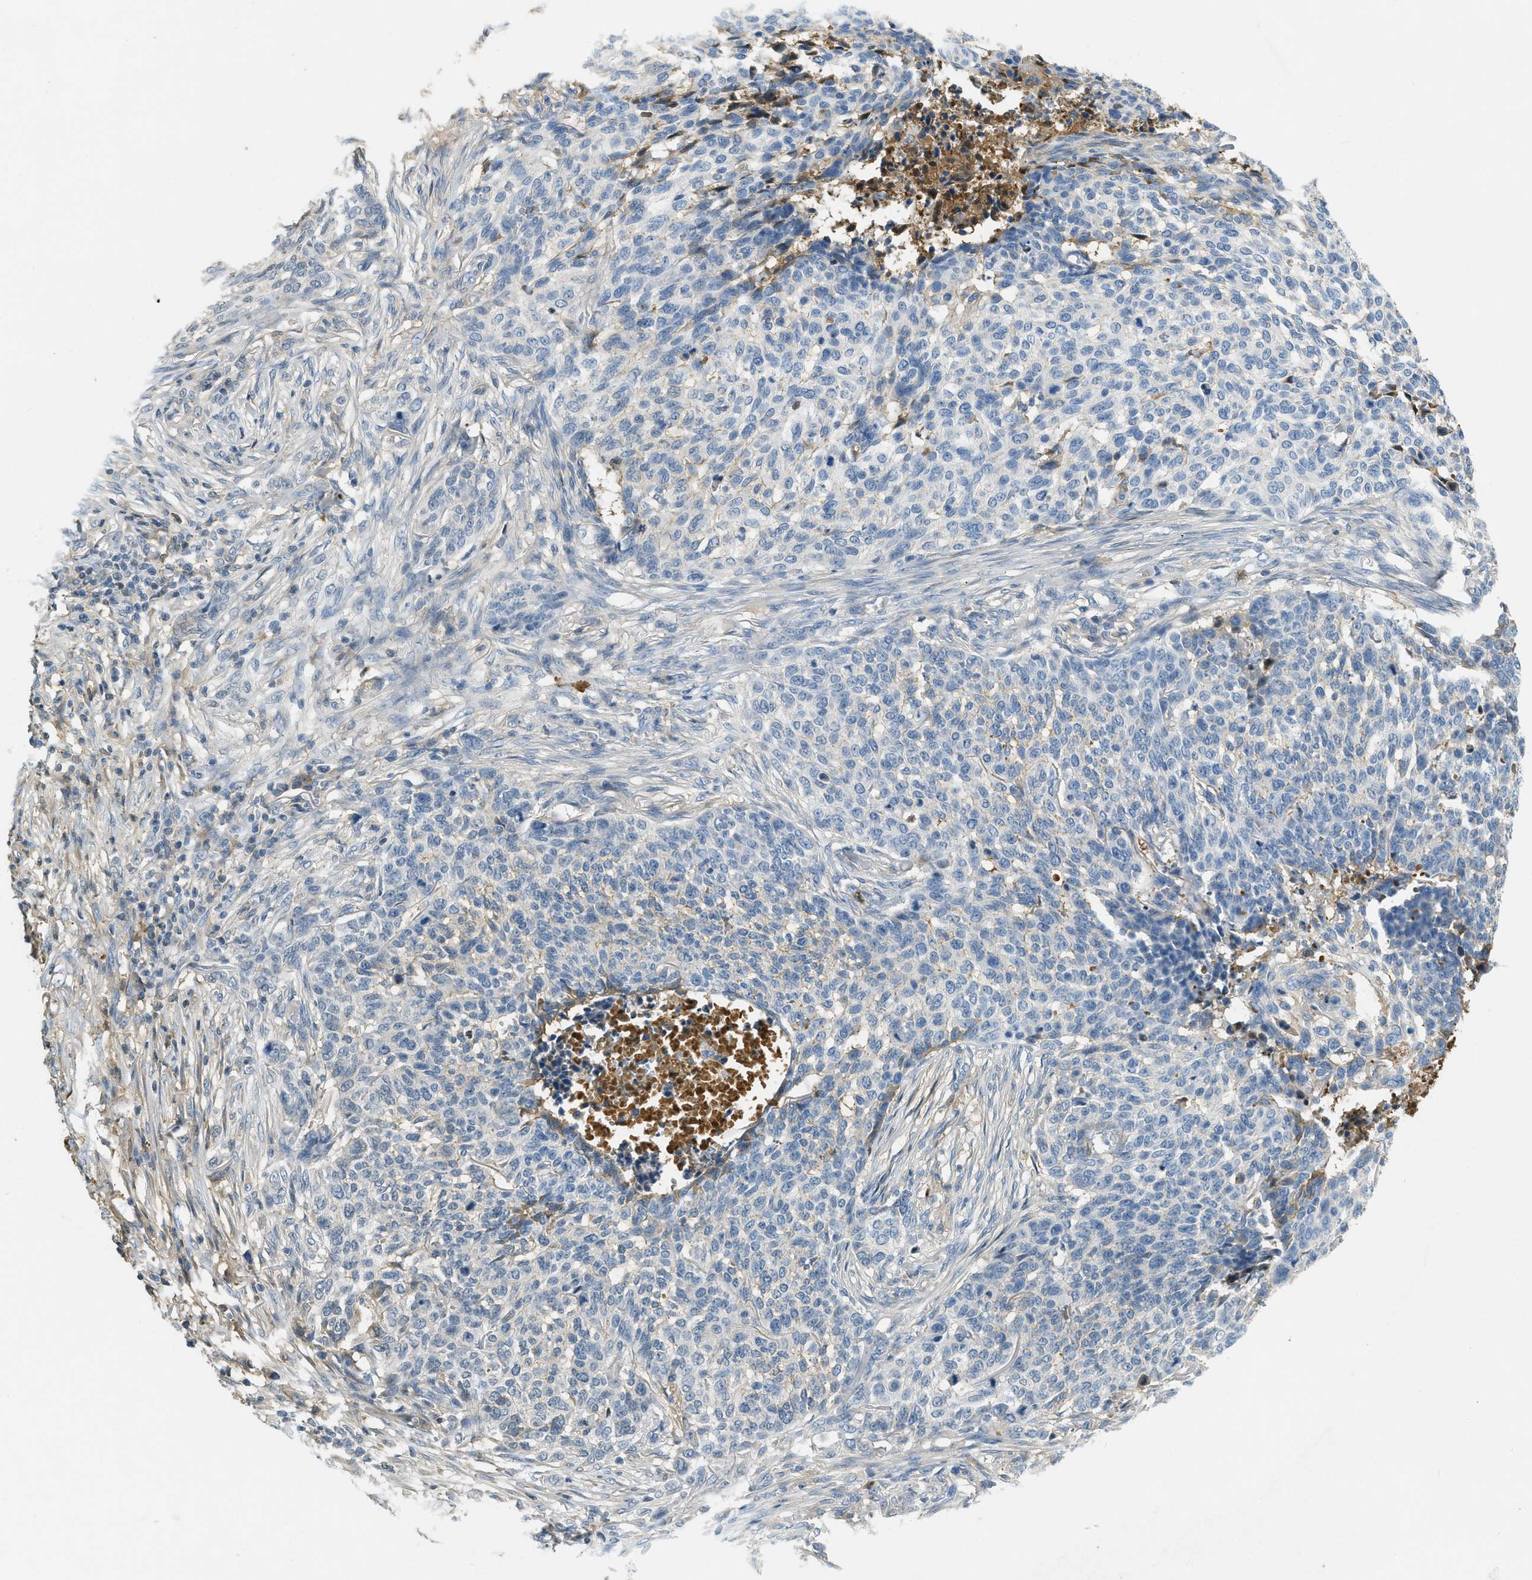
{"staining": {"intensity": "negative", "quantity": "none", "location": "none"}, "tissue": "skin cancer", "cell_type": "Tumor cells", "image_type": "cancer", "snomed": [{"axis": "morphology", "description": "Basal cell carcinoma"}, {"axis": "topography", "description": "Skin"}], "caption": "Histopathology image shows no protein expression in tumor cells of skin basal cell carcinoma tissue.", "gene": "PRTN3", "patient": {"sex": "male", "age": 85}}